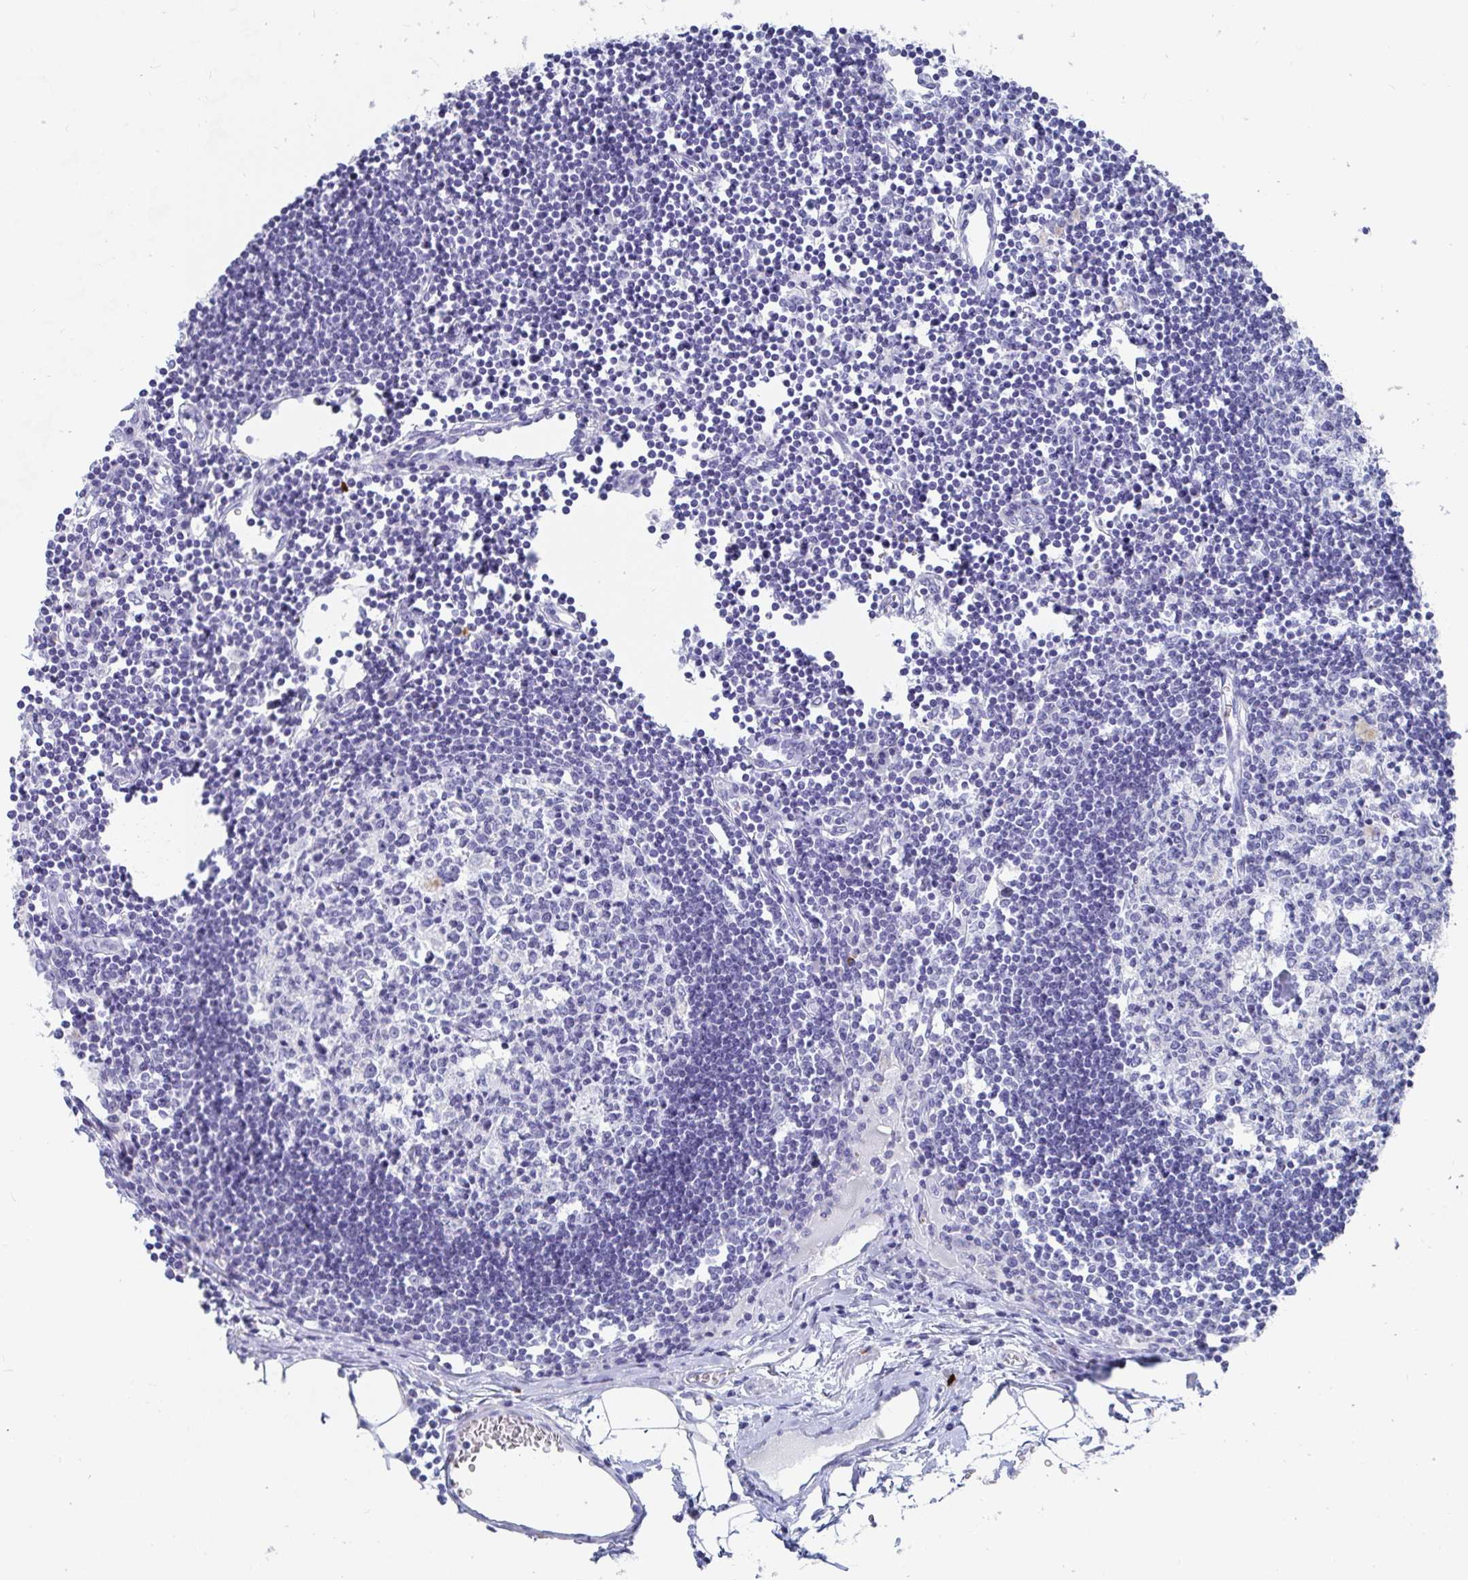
{"staining": {"intensity": "negative", "quantity": "none", "location": "none"}, "tissue": "lymph node", "cell_type": "Germinal center cells", "image_type": "normal", "snomed": [{"axis": "morphology", "description": "Normal tissue, NOS"}, {"axis": "topography", "description": "Lymph node"}], "caption": "DAB immunohistochemical staining of benign lymph node demonstrates no significant expression in germinal center cells.", "gene": "GRIA1", "patient": {"sex": "female", "age": 65}}